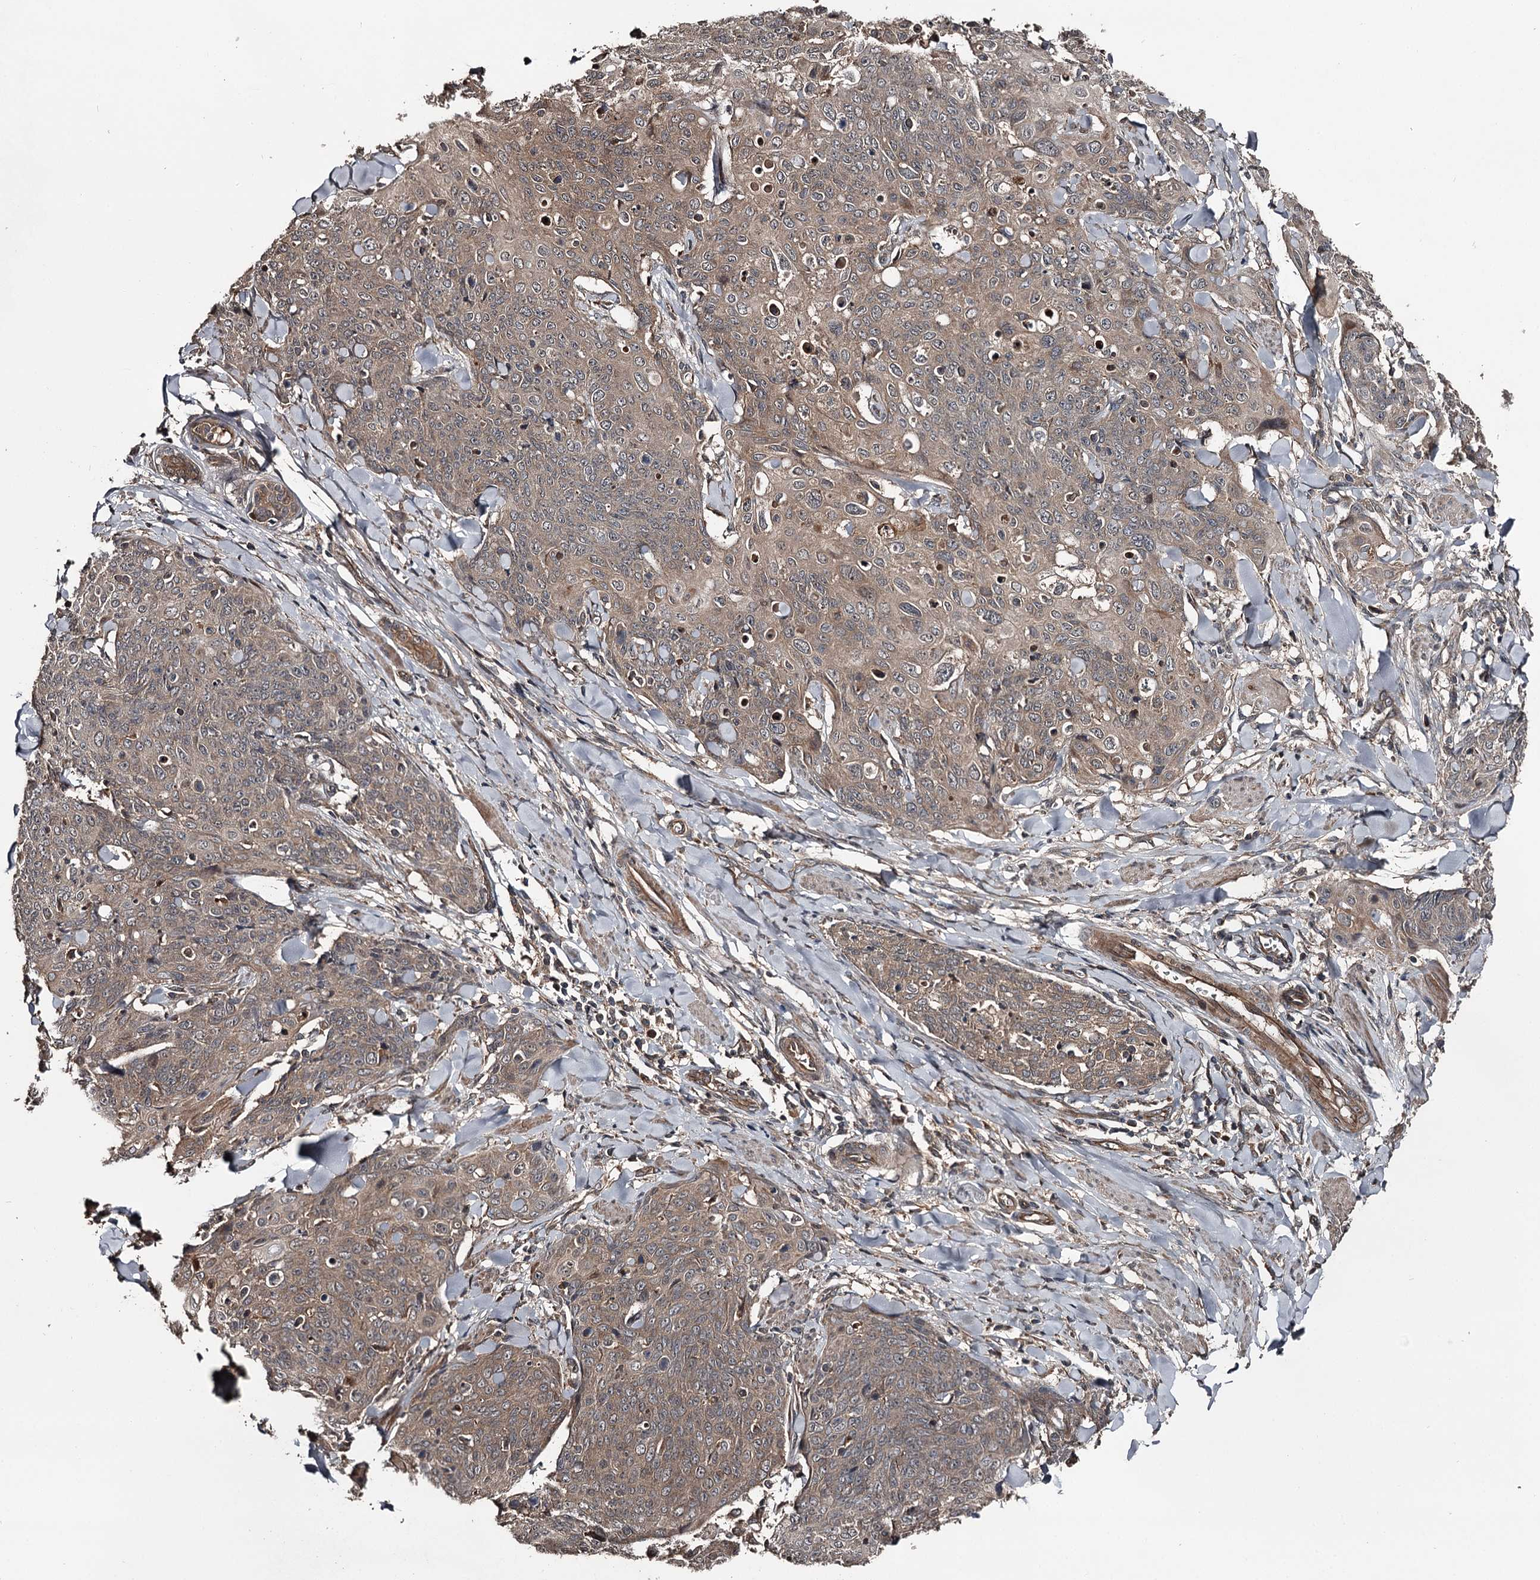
{"staining": {"intensity": "moderate", "quantity": ">75%", "location": "cytoplasmic/membranous"}, "tissue": "skin cancer", "cell_type": "Tumor cells", "image_type": "cancer", "snomed": [{"axis": "morphology", "description": "Squamous cell carcinoma, NOS"}, {"axis": "topography", "description": "Skin"}, {"axis": "topography", "description": "Vulva"}], "caption": "Protein staining of skin cancer (squamous cell carcinoma) tissue exhibits moderate cytoplasmic/membranous expression in approximately >75% of tumor cells.", "gene": "RAB21", "patient": {"sex": "female", "age": 85}}